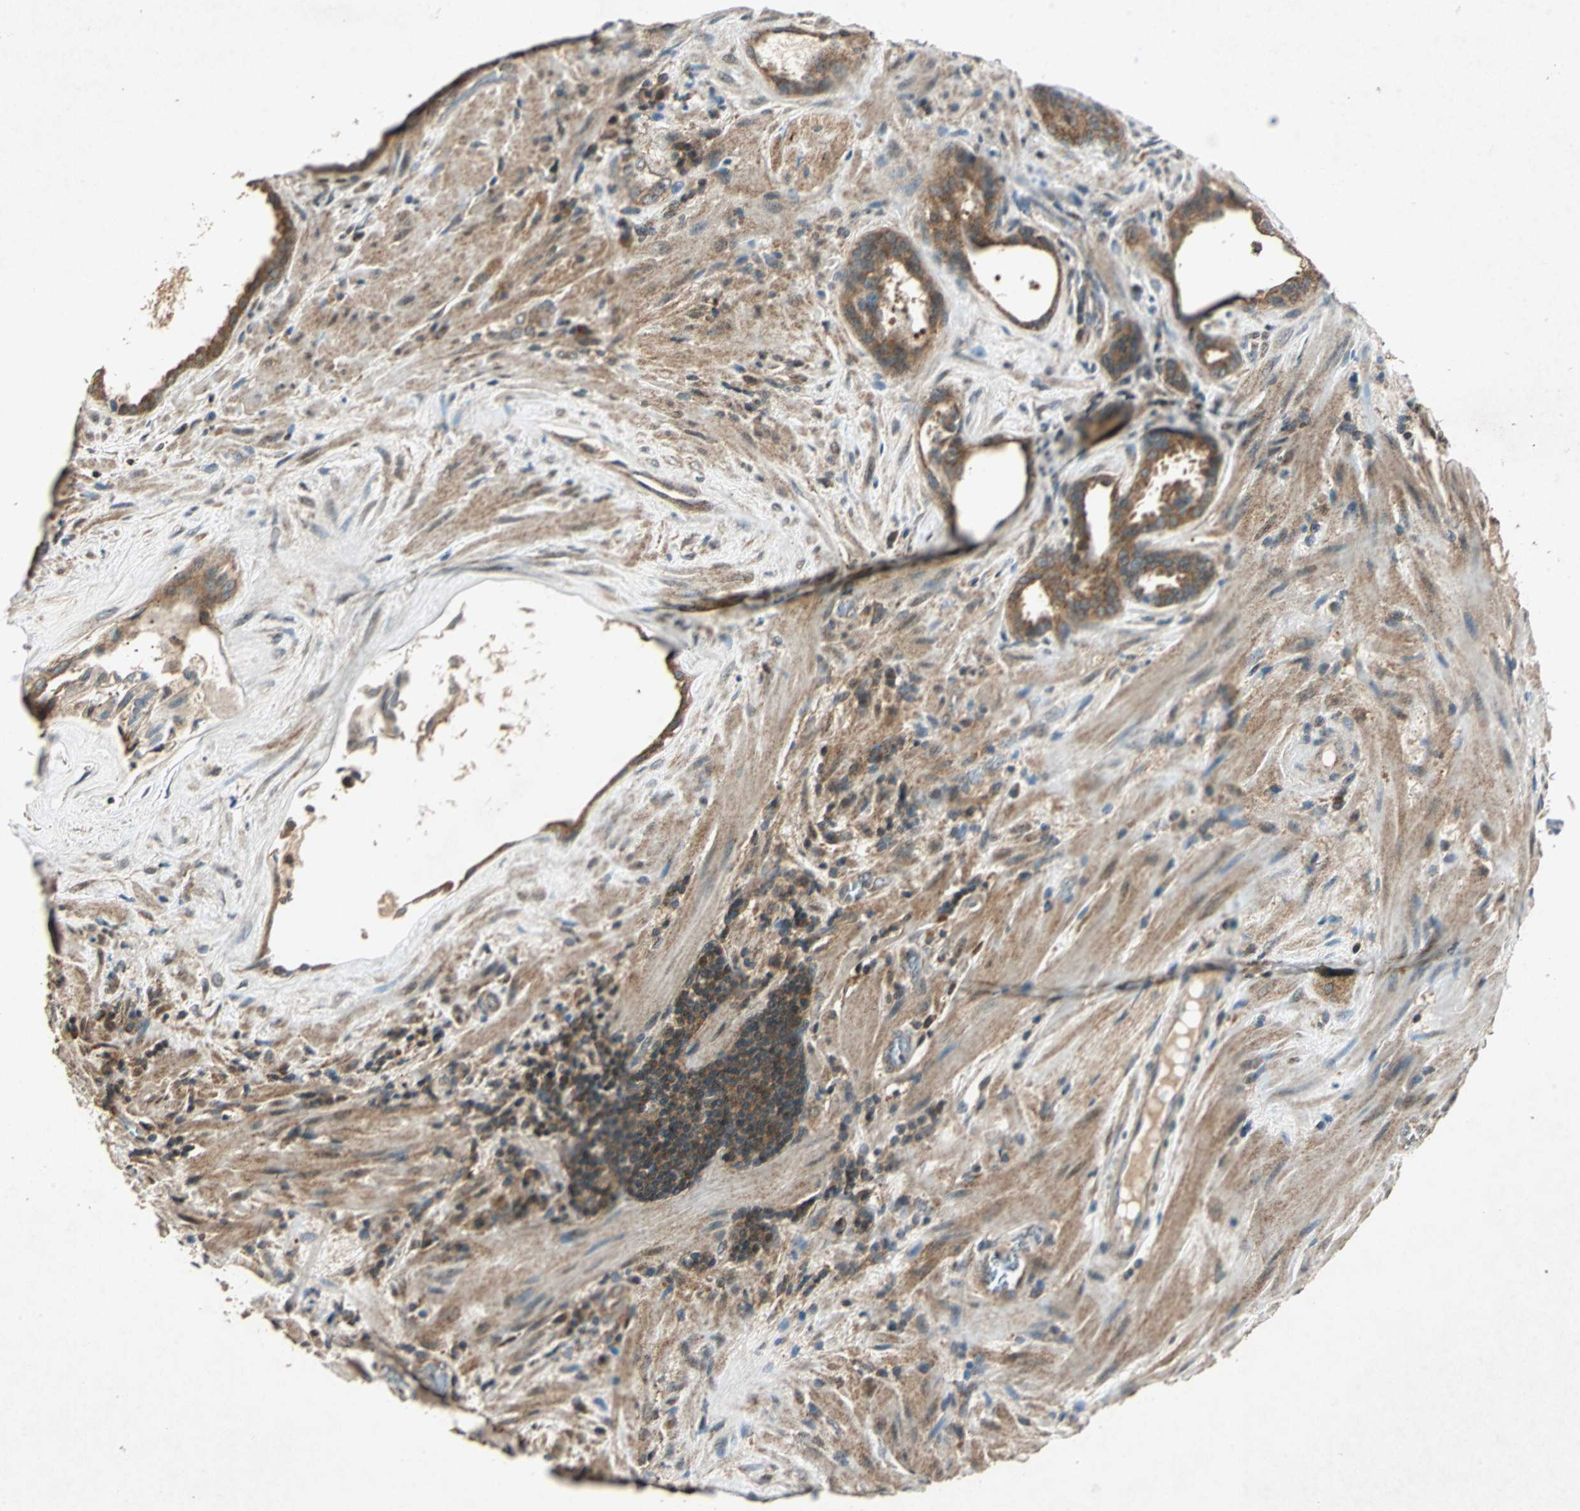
{"staining": {"intensity": "moderate", "quantity": ">75%", "location": "cytoplasmic/membranous"}, "tissue": "prostate cancer", "cell_type": "Tumor cells", "image_type": "cancer", "snomed": [{"axis": "morphology", "description": "Adenocarcinoma, High grade"}, {"axis": "topography", "description": "Prostate"}], "caption": "Protein staining of high-grade adenocarcinoma (prostate) tissue demonstrates moderate cytoplasmic/membranous staining in approximately >75% of tumor cells.", "gene": "AHSA1", "patient": {"sex": "male", "age": 68}}